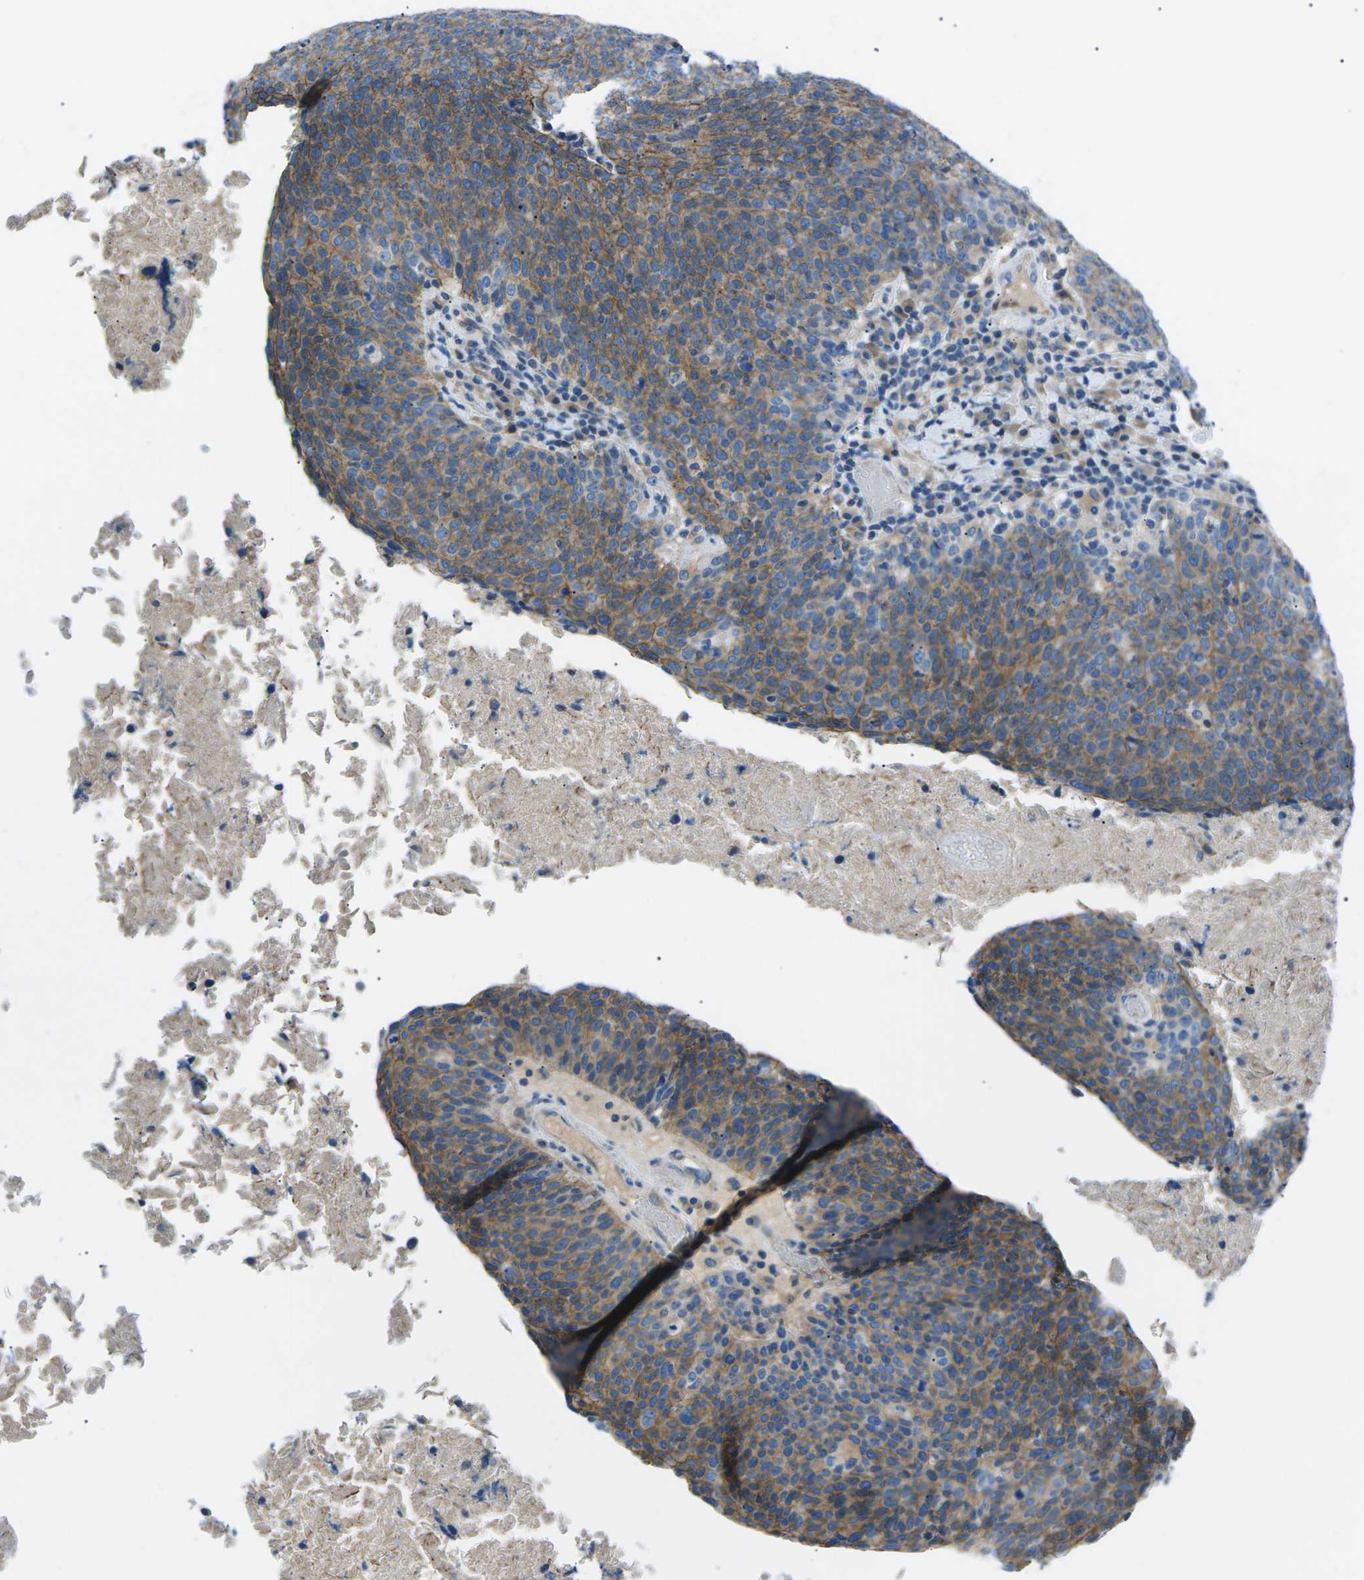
{"staining": {"intensity": "moderate", "quantity": ">75%", "location": "cytoplasmic/membranous"}, "tissue": "head and neck cancer", "cell_type": "Tumor cells", "image_type": "cancer", "snomed": [{"axis": "morphology", "description": "Squamous cell carcinoma, NOS"}, {"axis": "morphology", "description": "Squamous cell carcinoma, metastatic, NOS"}, {"axis": "topography", "description": "Lymph node"}, {"axis": "topography", "description": "Head-Neck"}], "caption": "Head and neck cancer (metastatic squamous cell carcinoma) stained with IHC shows moderate cytoplasmic/membranous staining in about >75% of tumor cells. (DAB IHC, brown staining for protein, blue staining for nuclei).", "gene": "ZDHHC24", "patient": {"sex": "male", "age": 62}}